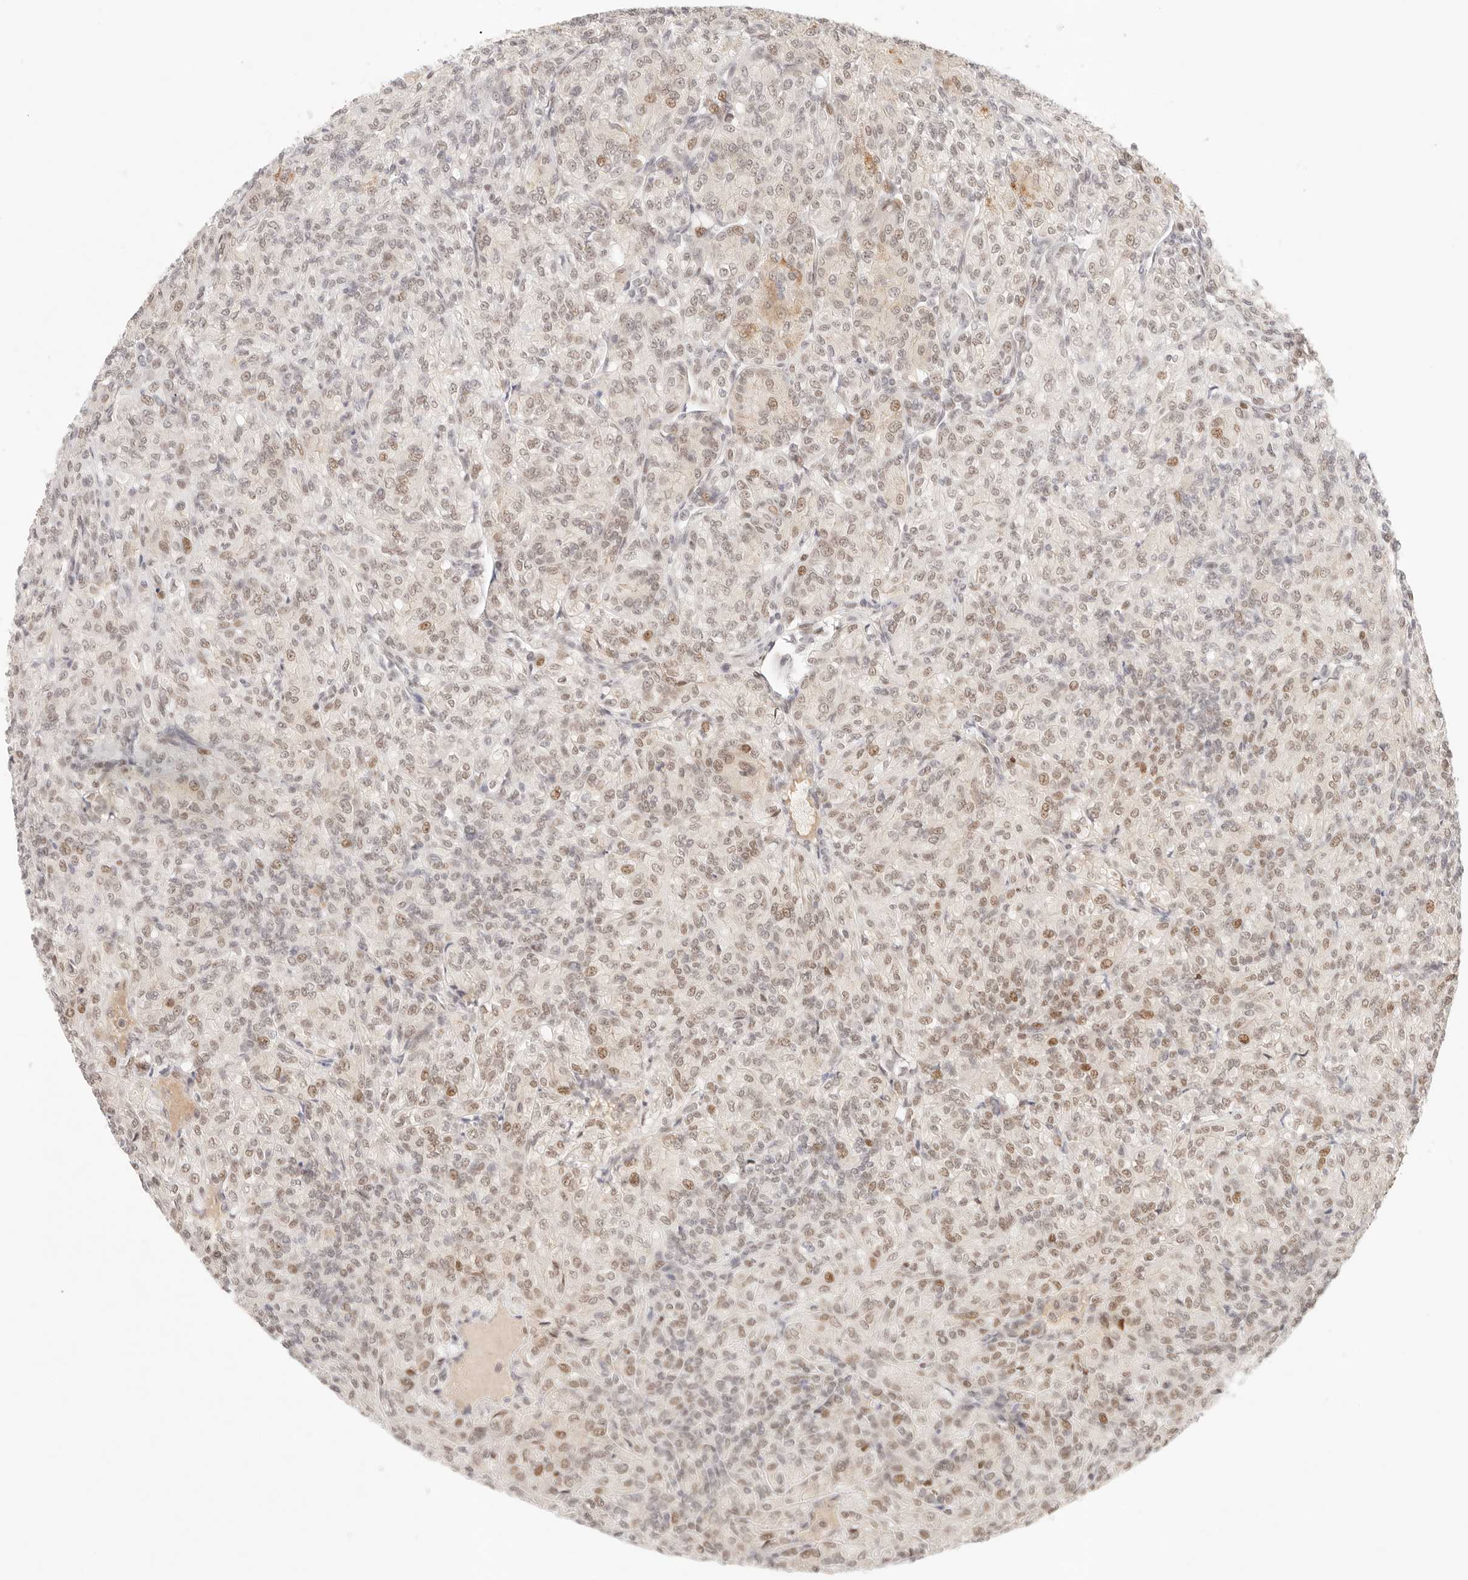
{"staining": {"intensity": "weak", "quantity": "25%-75%", "location": "nuclear"}, "tissue": "renal cancer", "cell_type": "Tumor cells", "image_type": "cancer", "snomed": [{"axis": "morphology", "description": "Adenocarcinoma, NOS"}, {"axis": "topography", "description": "Kidney"}], "caption": "This is an image of immunohistochemistry staining of renal cancer (adenocarcinoma), which shows weak positivity in the nuclear of tumor cells.", "gene": "HOXC5", "patient": {"sex": "male", "age": 77}}